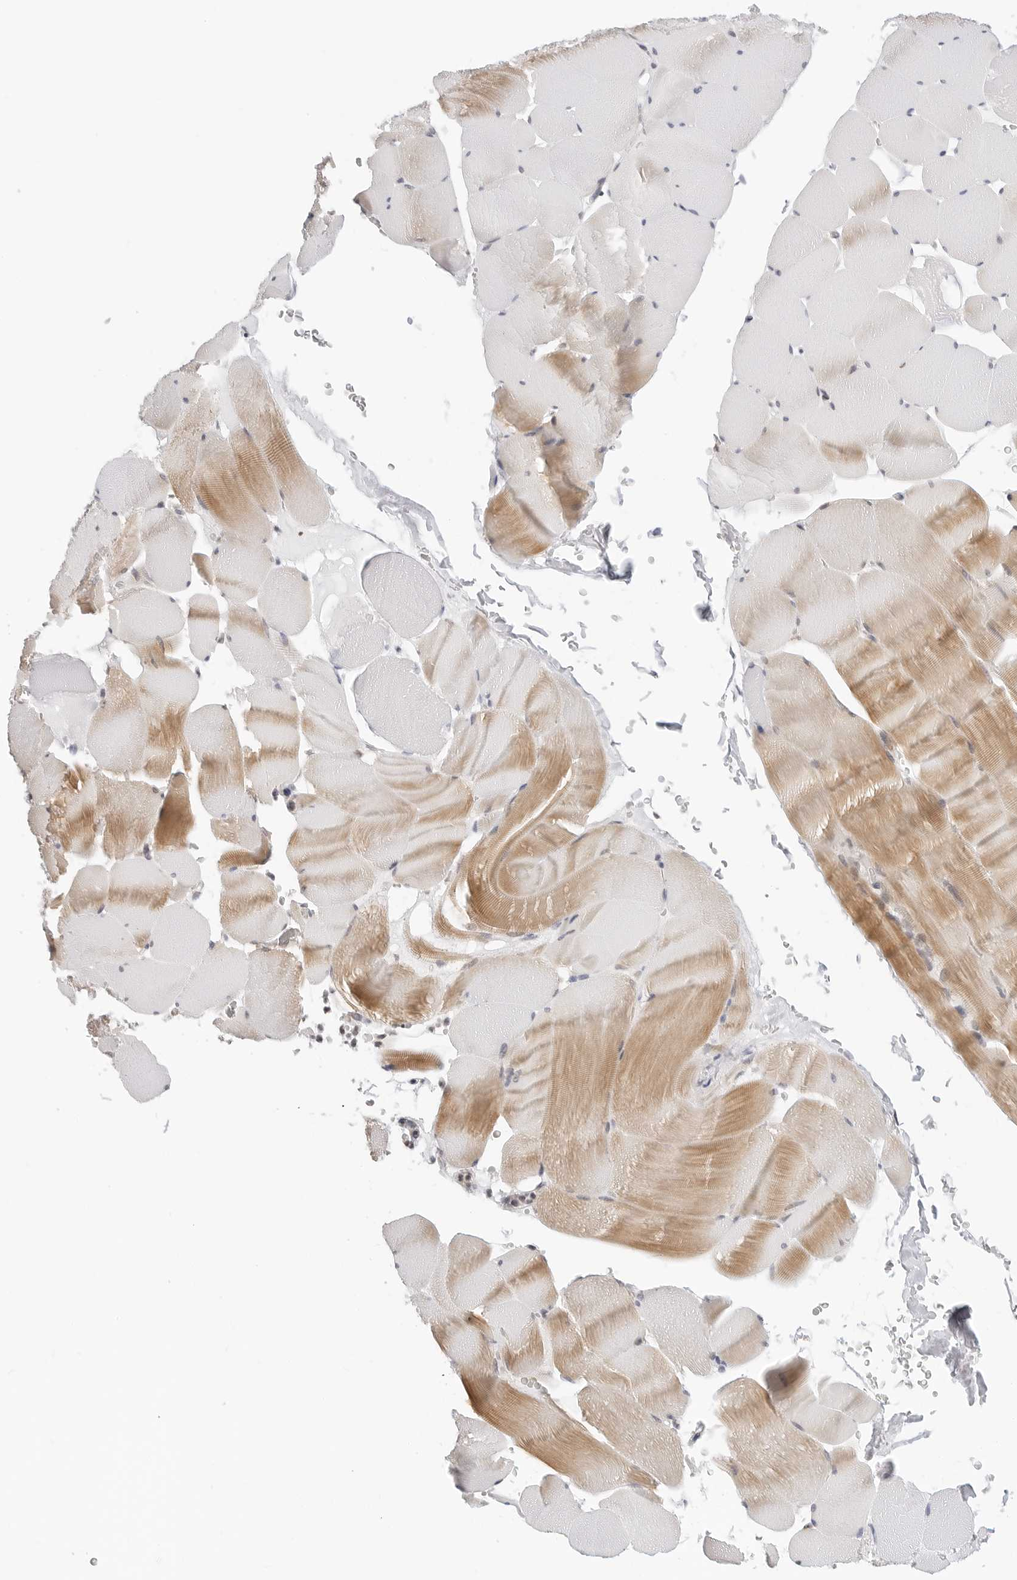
{"staining": {"intensity": "moderate", "quantity": ">75%", "location": "cytoplasmic/membranous"}, "tissue": "skeletal muscle", "cell_type": "Myocytes", "image_type": "normal", "snomed": [{"axis": "morphology", "description": "Normal tissue, NOS"}, {"axis": "topography", "description": "Skeletal muscle"}], "caption": "Immunohistochemistry (IHC) of normal skeletal muscle reveals medium levels of moderate cytoplasmic/membranous expression in approximately >75% of myocytes. The staining was performed using DAB (3,3'-diaminobenzidine) to visualize the protein expression in brown, while the nuclei were stained in blue with hematoxylin (Magnification: 20x).", "gene": "POLR3GL", "patient": {"sex": "male", "age": 62}}